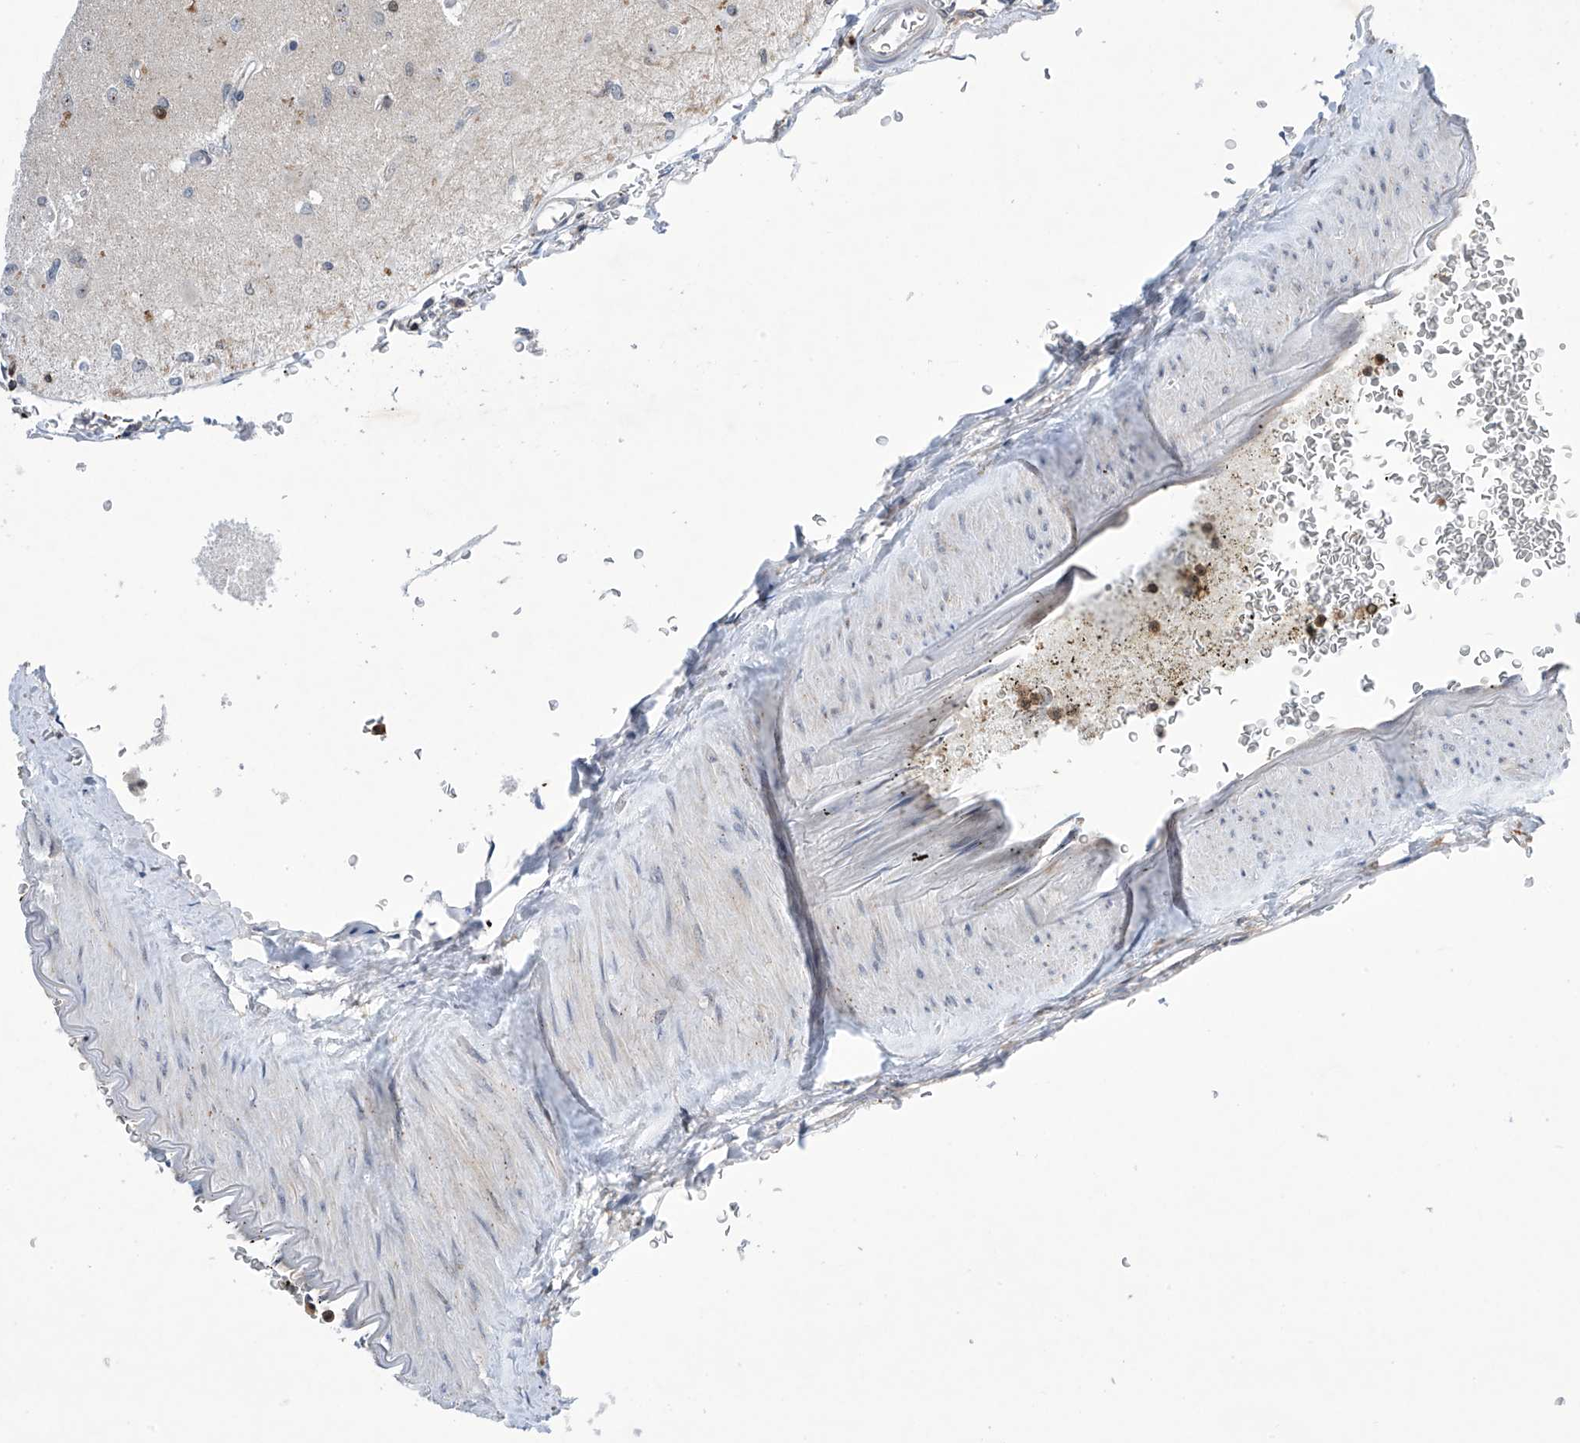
{"staining": {"intensity": "negative", "quantity": "none", "location": "none"}, "tissue": "glioma", "cell_type": "Tumor cells", "image_type": "cancer", "snomed": [{"axis": "morphology", "description": "Normal tissue, NOS"}, {"axis": "morphology", "description": "Glioma, malignant, High grade"}, {"axis": "topography", "description": "Cerebral cortex"}], "caption": "This is an immunohistochemistry (IHC) image of human glioma. There is no positivity in tumor cells.", "gene": "MSL3", "patient": {"sex": "male", "age": 77}}